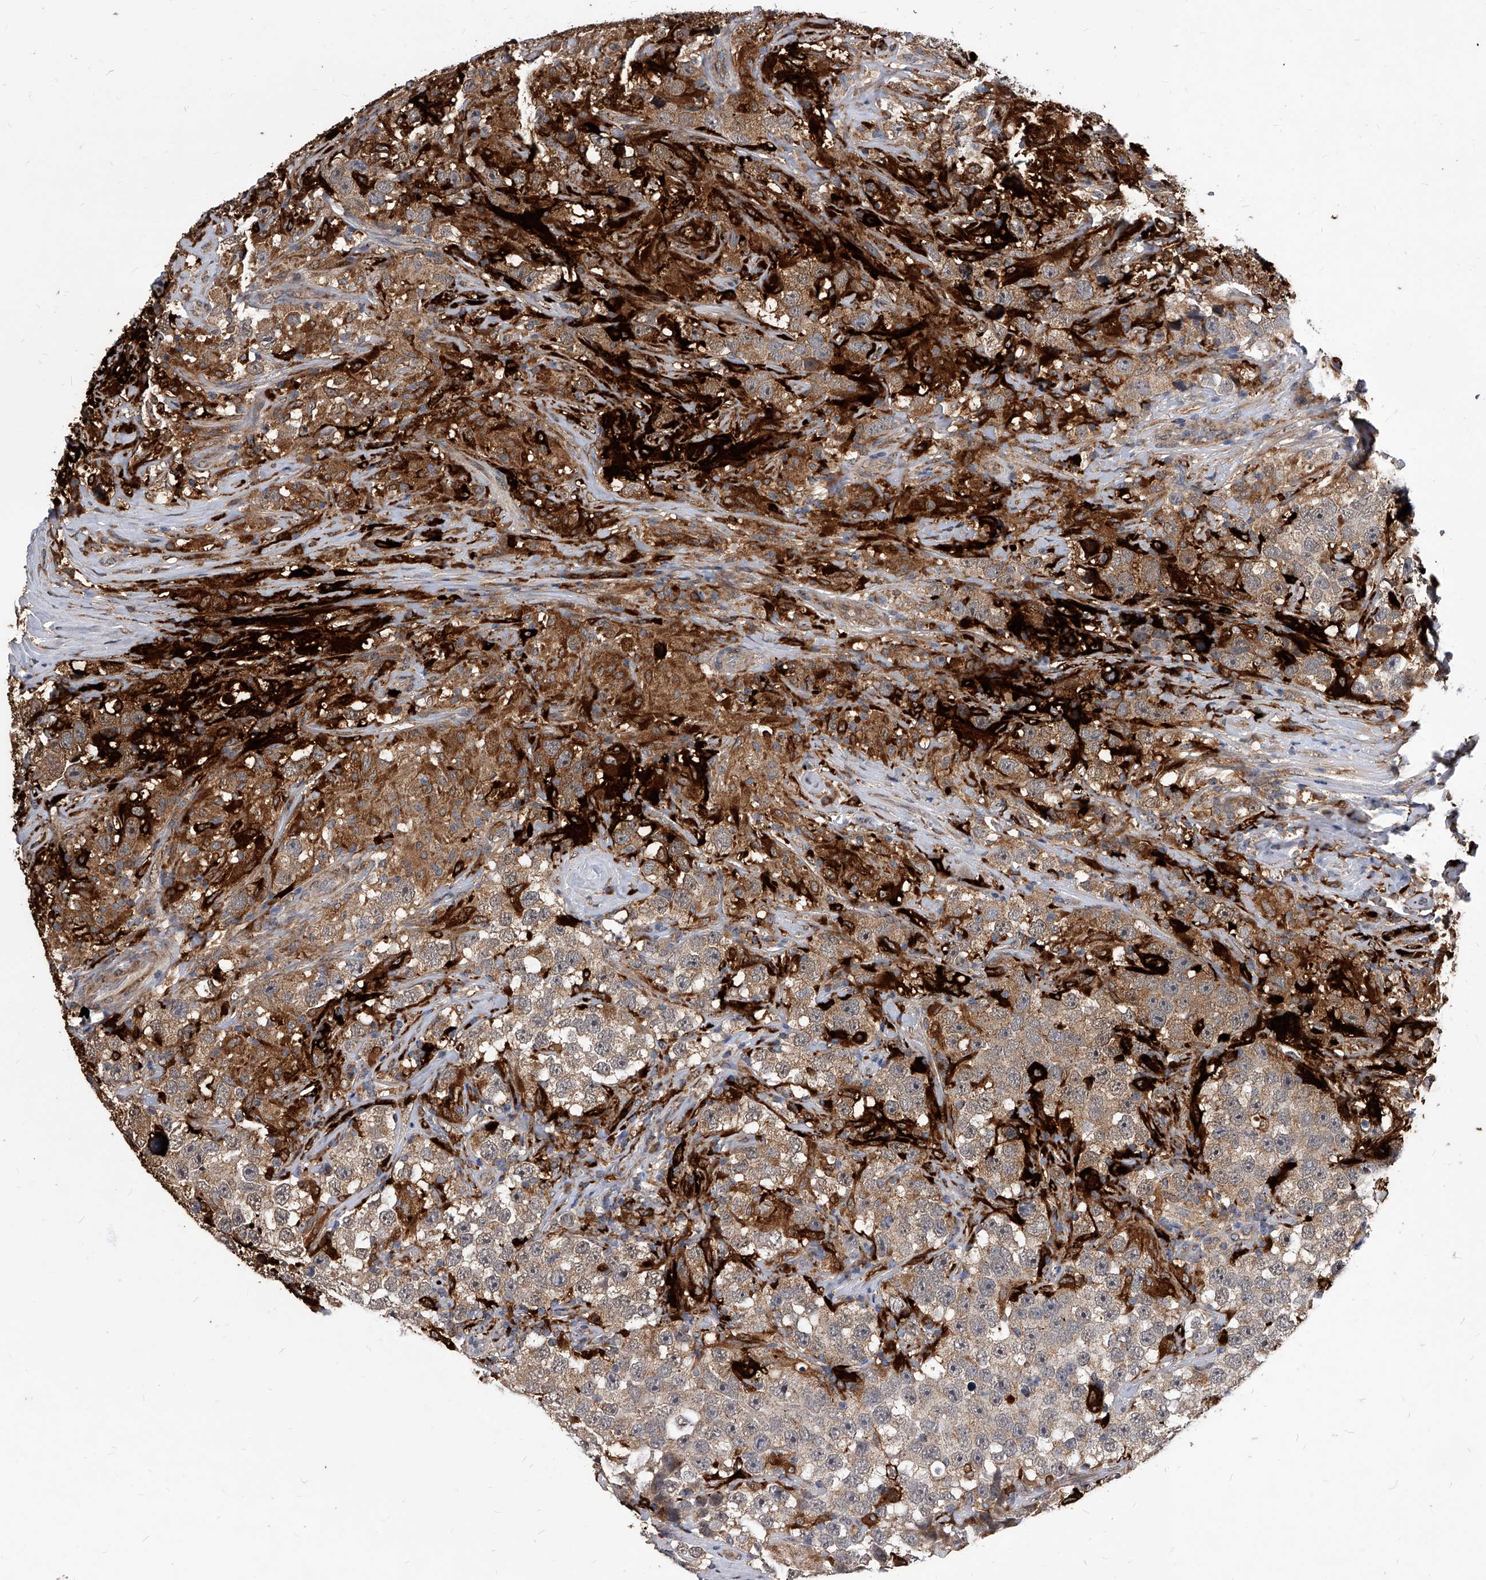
{"staining": {"intensity": "weak", "quantity": ">75%", "location": "cytoplasmic/membranous"}, "tissue": "testis cancer", "cell_type": "Tumor cells", "image_type": "cancer", "snomed": [{"axis": "morphology", "description": "Seminoma, NOS"}, {"axis": "topography", "description": "Testis"}], "caption": "Testis seminoma tissue displays weak cytoplasmic/membranous positivity in approximately >75% of tumor cells, visualized by immunohistochemistry.", "gene": "SOBP", "patient": {"sex": "male", "age": 49}}